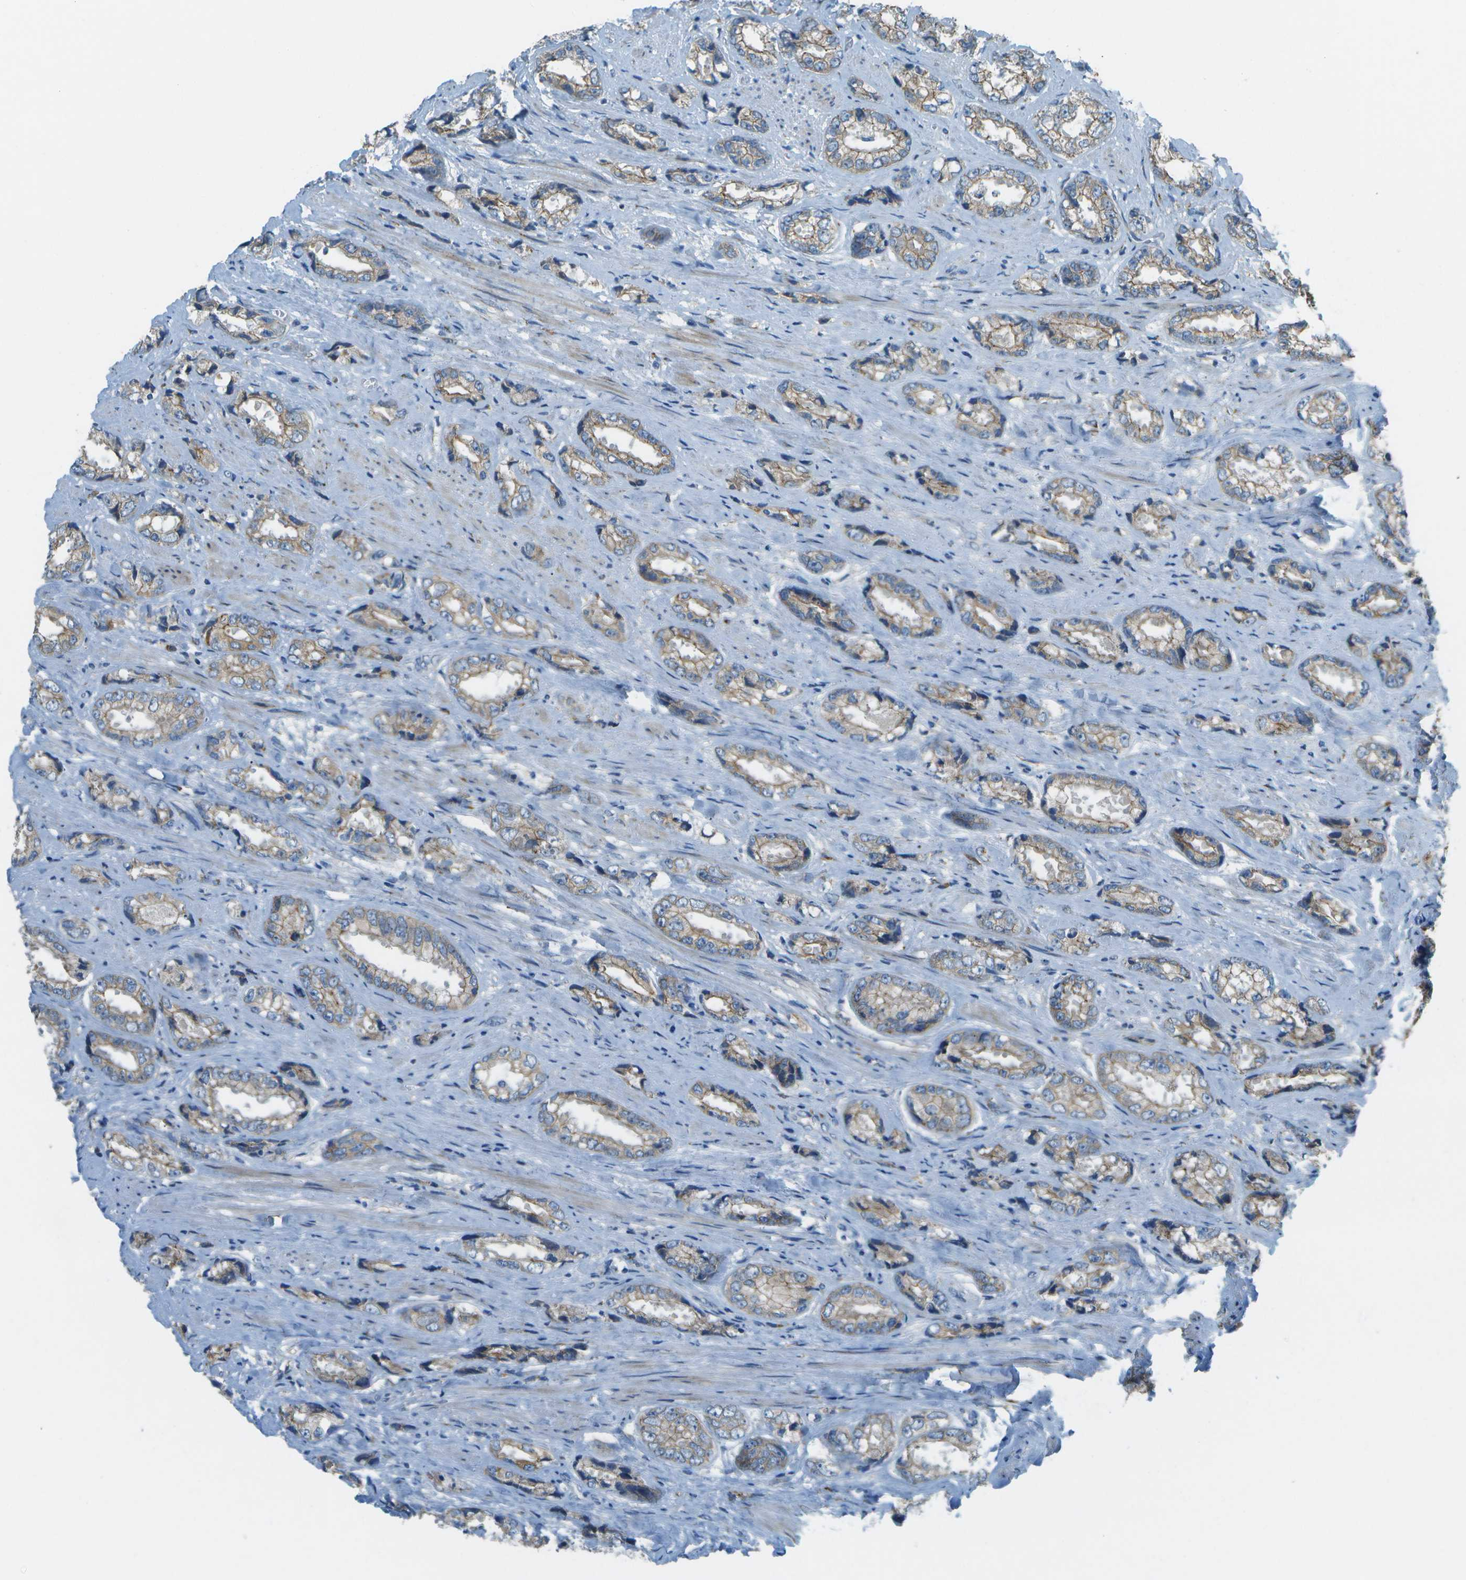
{"staining": {"intensity": "weak", "quantity": "25%-75%", "location": "cytoplasmic/membranous"}, "tissue": "prostate cancer", "cell_type": "Tumor cells", "image_type": "cancer", "snomed": [{"axis": "morphology", "description": "Adenocarcinoma, High grade"}, {"axis": "topography", "description": "Prostate"}], "caption": "This micrograph exhibits immunohistochemistry (IHC) staining of human adenocarcinoma (high-grade) (prostate), with low weak cytoplasmic/membranous expression in about 25%-75% of tumor cells.", "gene": "KCTD3", "patient": {"sex": "male", "age": 61}}